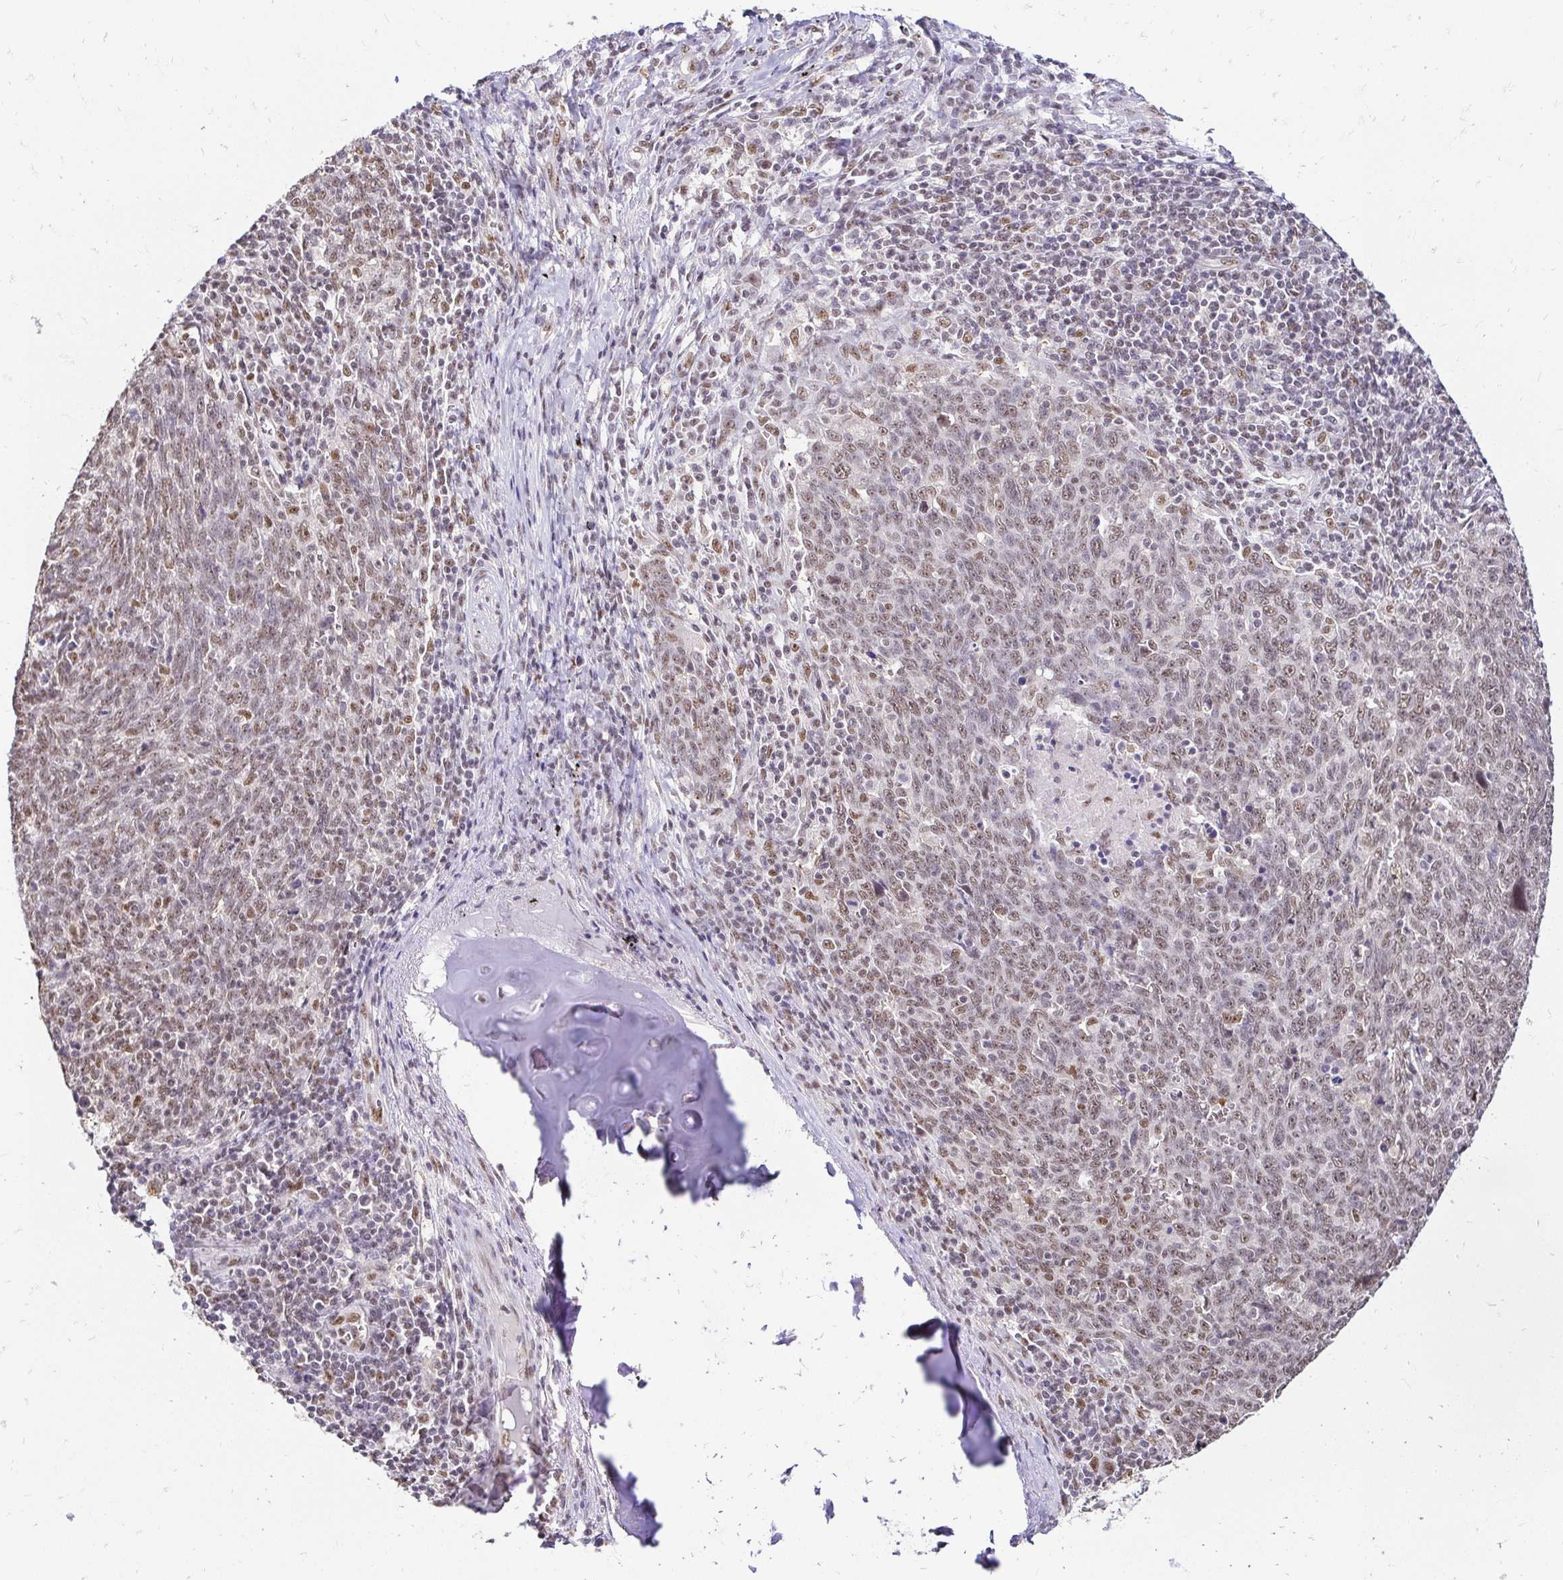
{"staining": {"intensity": "moderate", "quantity": ">75%", "location": "nuclear"}, "tissue": "lung cancer", "cell_type": "Tumor cells", "image_type": "cancer", "snomed": [{"axis": "morphology", "description": "Squamous cell carcinoma, NOS"}, {"axis": "topography", "description": "Lung"}], "caption": "An immunohistochemistry (IHC) histopathology image of tumor tissue is shown. Protein staining in brown highlights moderate nuclear positivity in lung squamous cell carcinoma within tumor cells.", "gene": "RIMS4", "patient": {"sex": "female", "age": 72}}